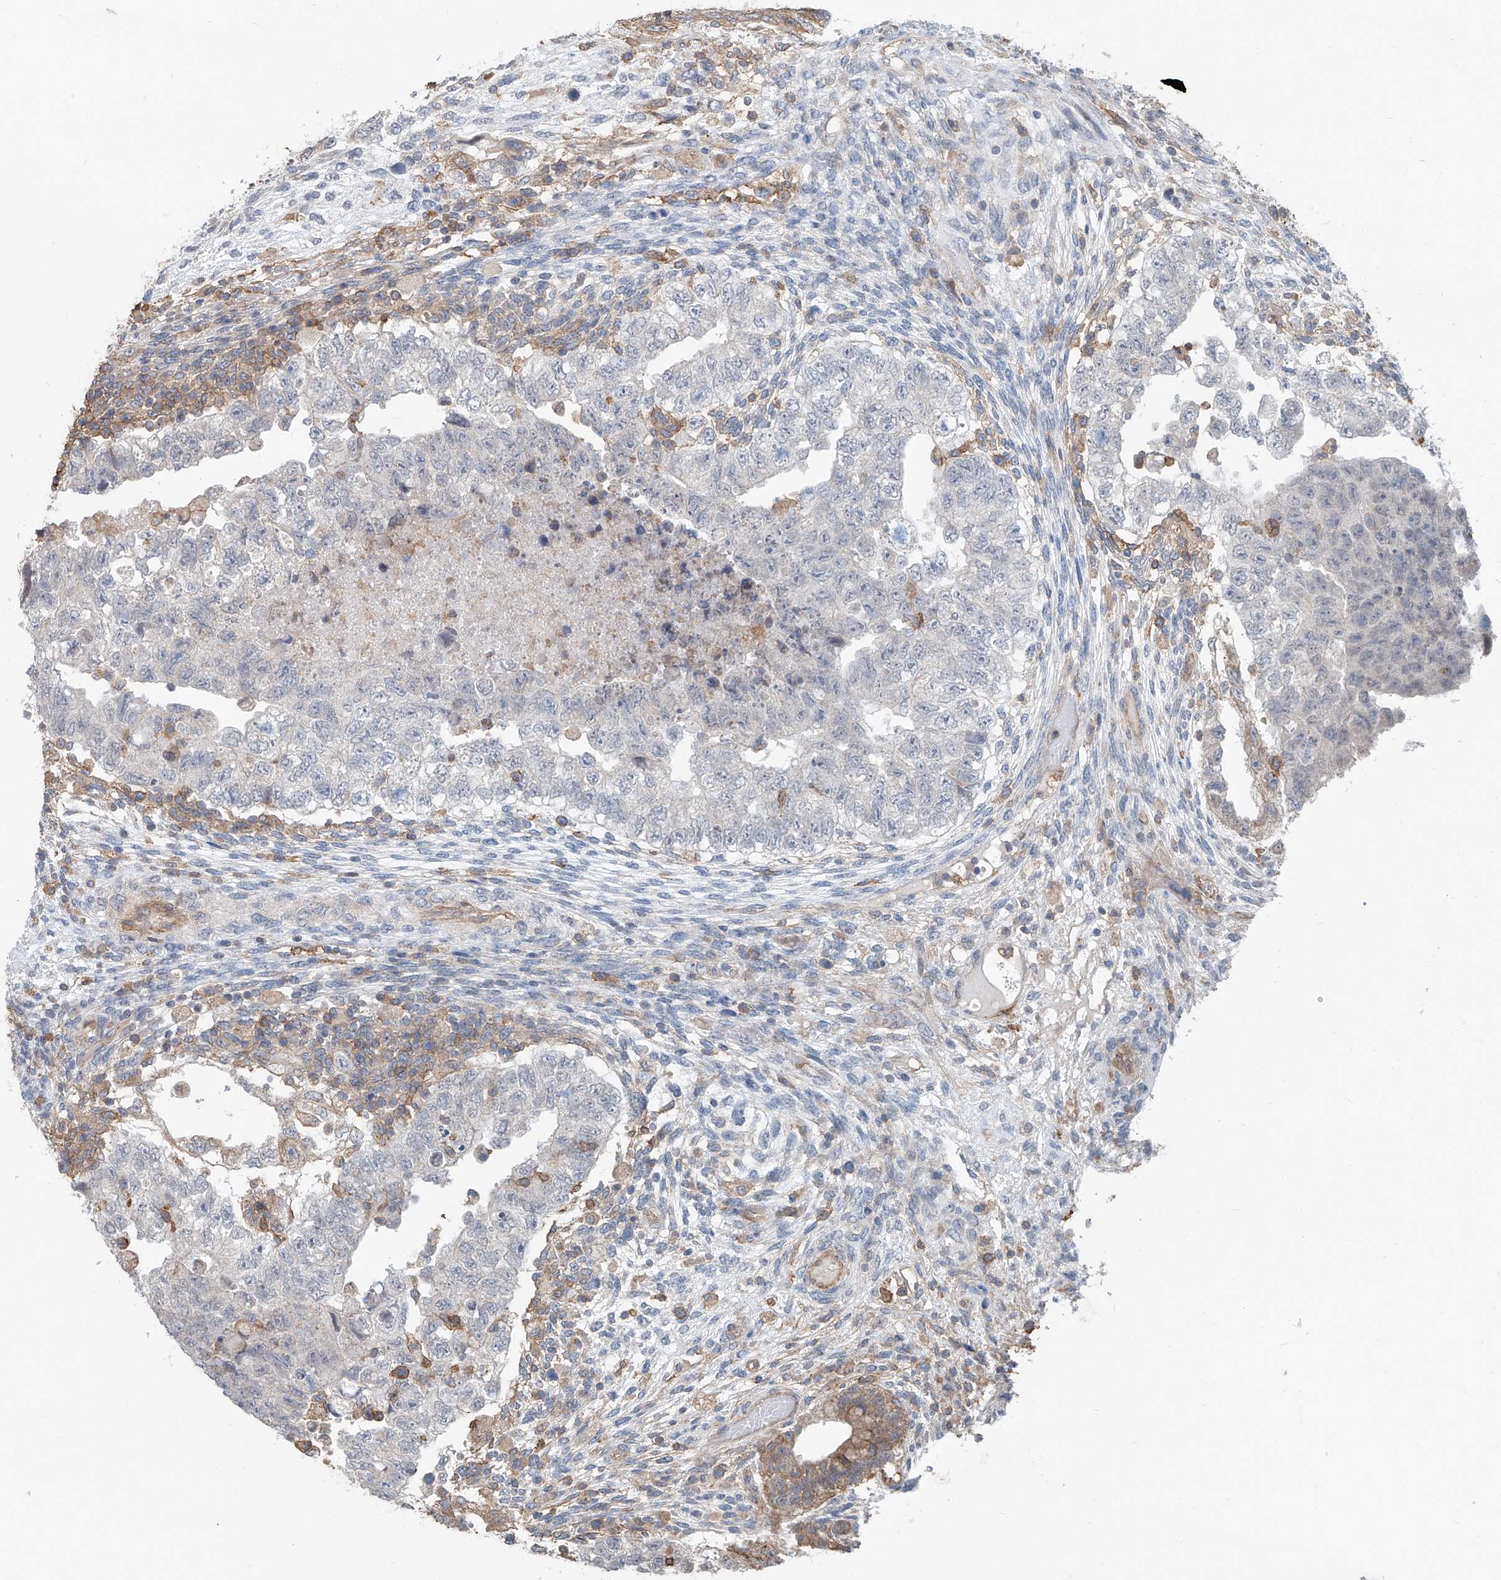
{"staining": {"intensity": "negative", "quantity": "none", "location": "none"}, "tissue": "testis cancer", "cell_type": "Tumor cells", "image_type": "cancer", "snomed": [{"axis": "morphology", "description": "Carcinoma, Embryonal, NOS"}, {"axis": "topography", "description": "Testis"}], "caption": "Photomicrograph shows no protein positivity in tumor cells of testis cancer (embryonal carcinoma) tissue.", "gene": "KCNK10", "patient": {"sex": "male", "age": 36}}